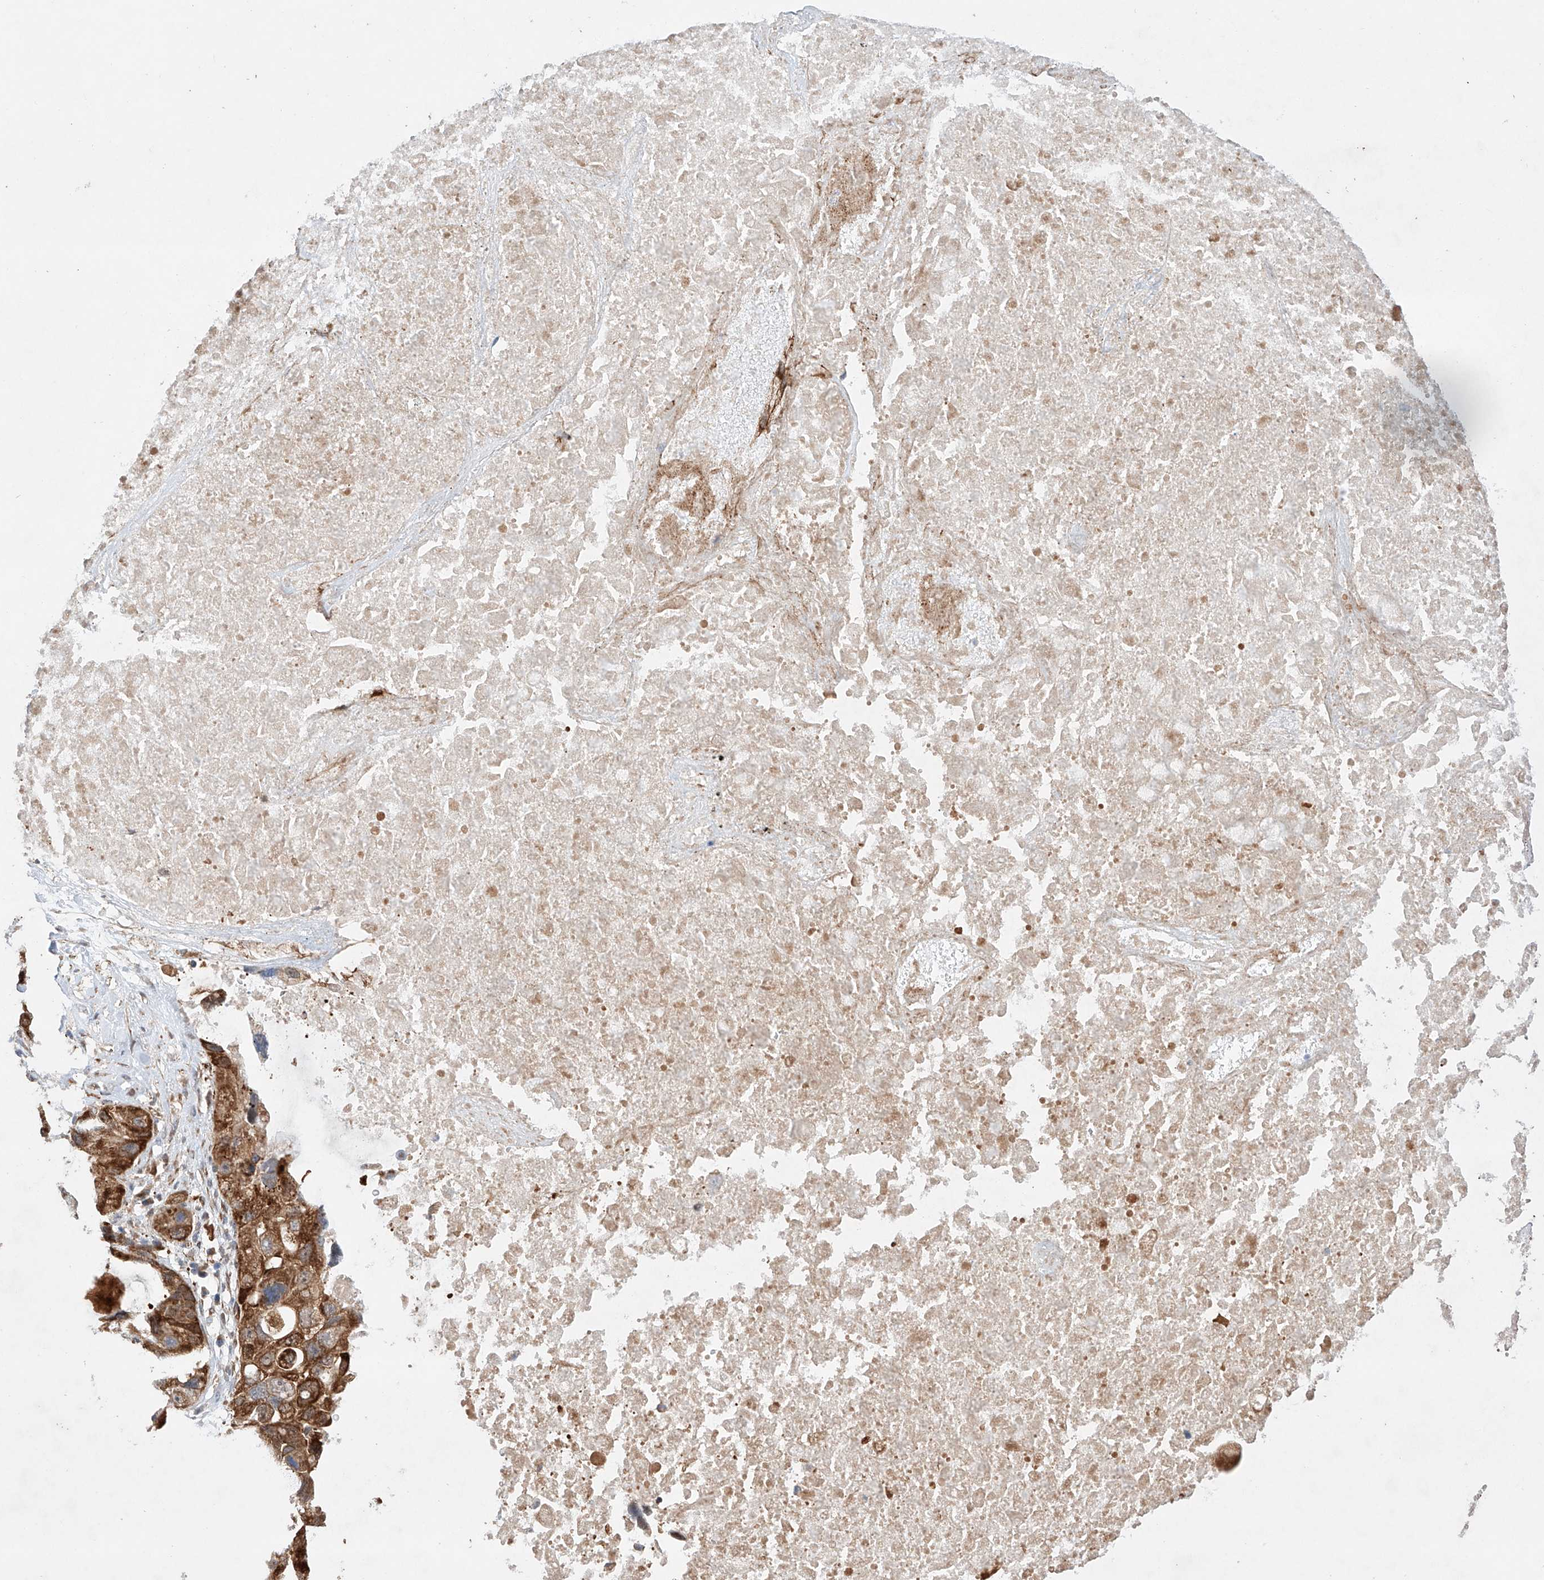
{"staining": {"intensity": "strong", "quantity": ">75%", "location": "cytoplasmic/membranous"}, "tissue": "lung cancer", "cell_type": "Tumor cells", "image_type": "cancer", "snomed": [{"axis": "morphology", "description": "Squamous cell carcinoma, NOS"}, {"axis": "topography", "description": "Lung"}], "caption": "IHC micrograph of lung cancer stained for a protein (brown), which exhibits high levels of strong cytoplasmic/membranous expression in approximately >75% of tumor cells.", "gene": "TIMM23", "patient": {"sex": "female", "age": 73}}